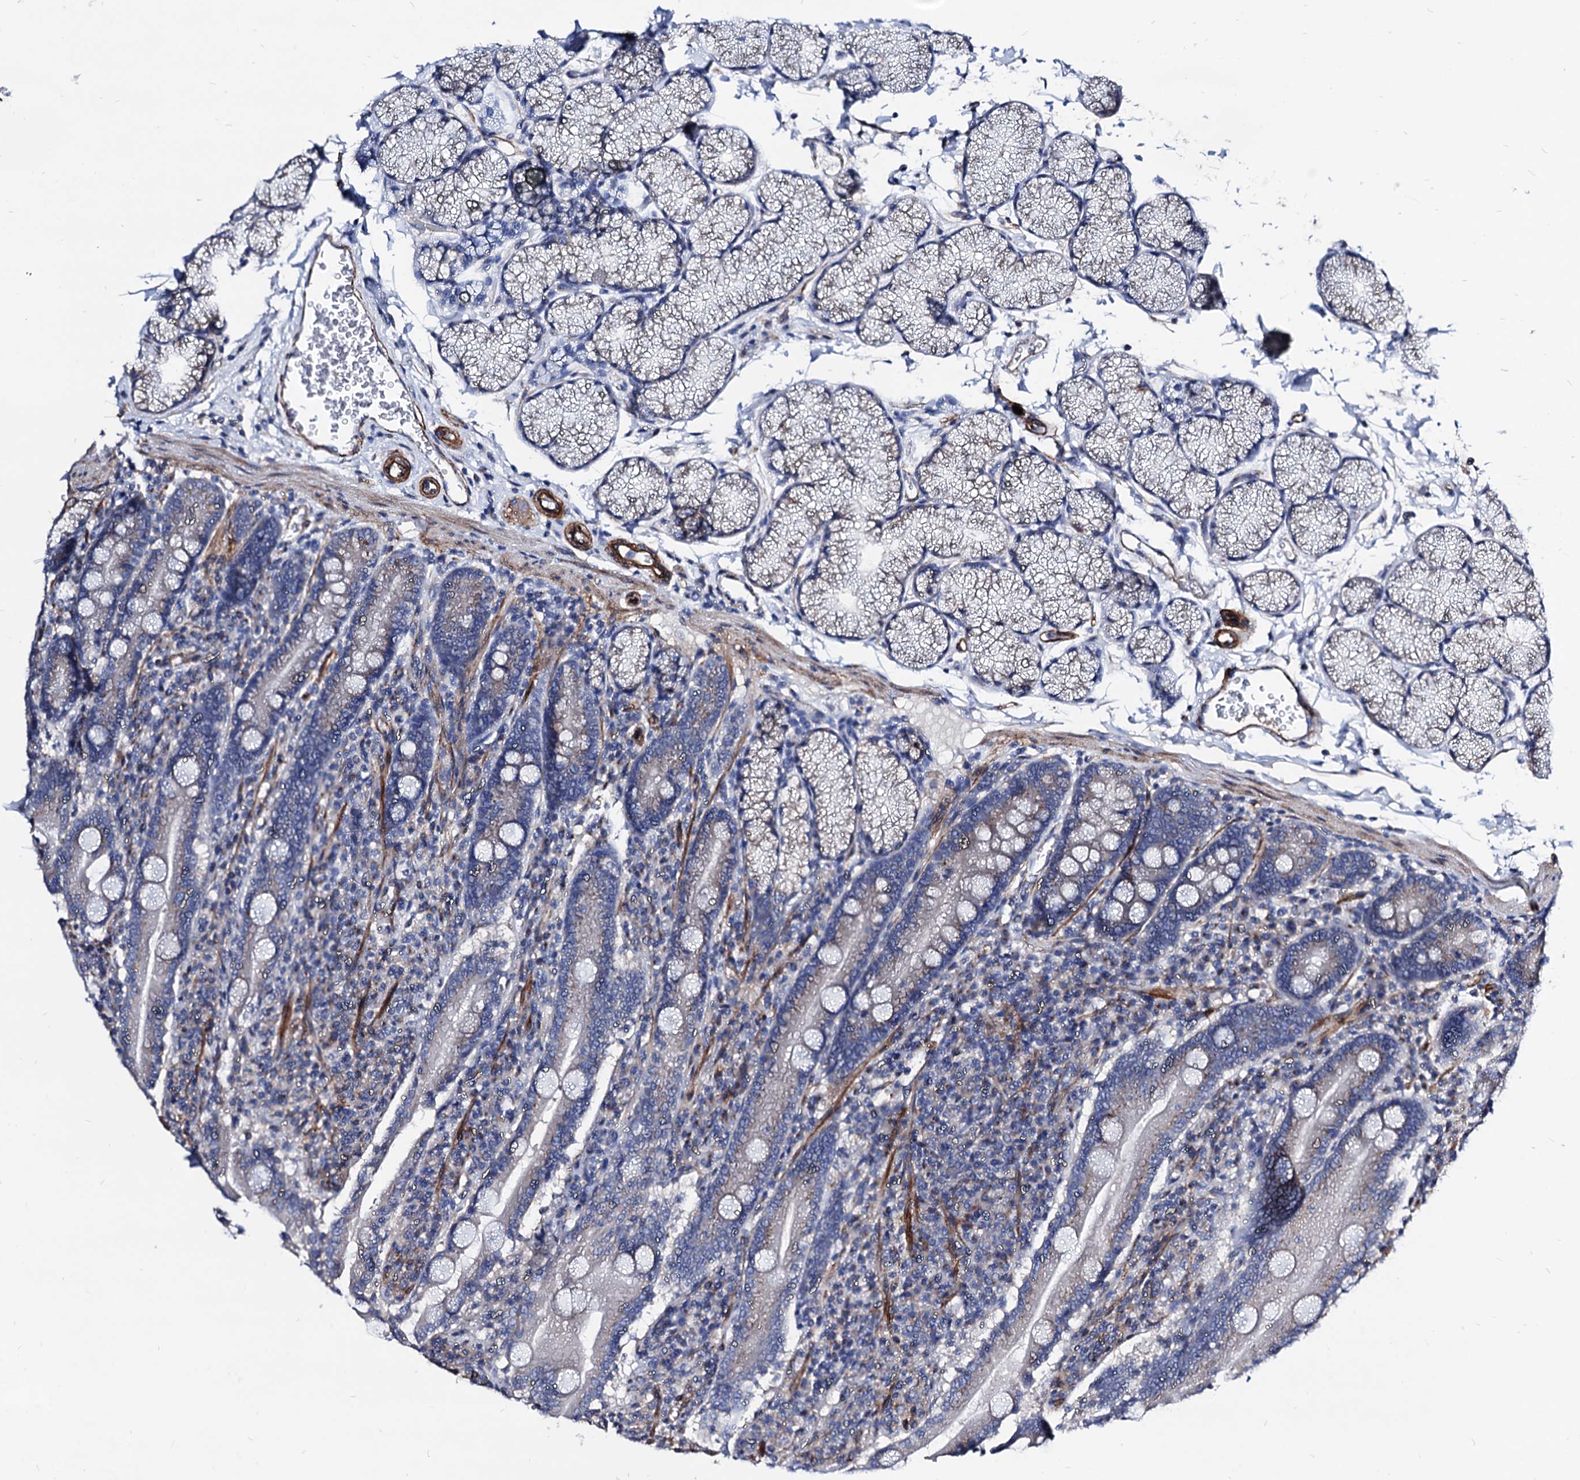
{"staining": {"intensity": "moderate", "quantity": "25%-75%", "location": "cytoplasmic/membranous"}, "tissue": "duodenum", "cell_type": "Glandular cells", "image_type": "normal", "snomed": [{"axis": "morphology", "description": "Normal tissue, NOS"}, {"axis": "topography", "description": "Duodenum"}], "caption": "Glandular cells display moderate cytoplasmic/membranous expression in about 25%-75% of cells in normal duodenum.", "gene": "WDR11", "patient": {"sex": "male", "age": 35}}